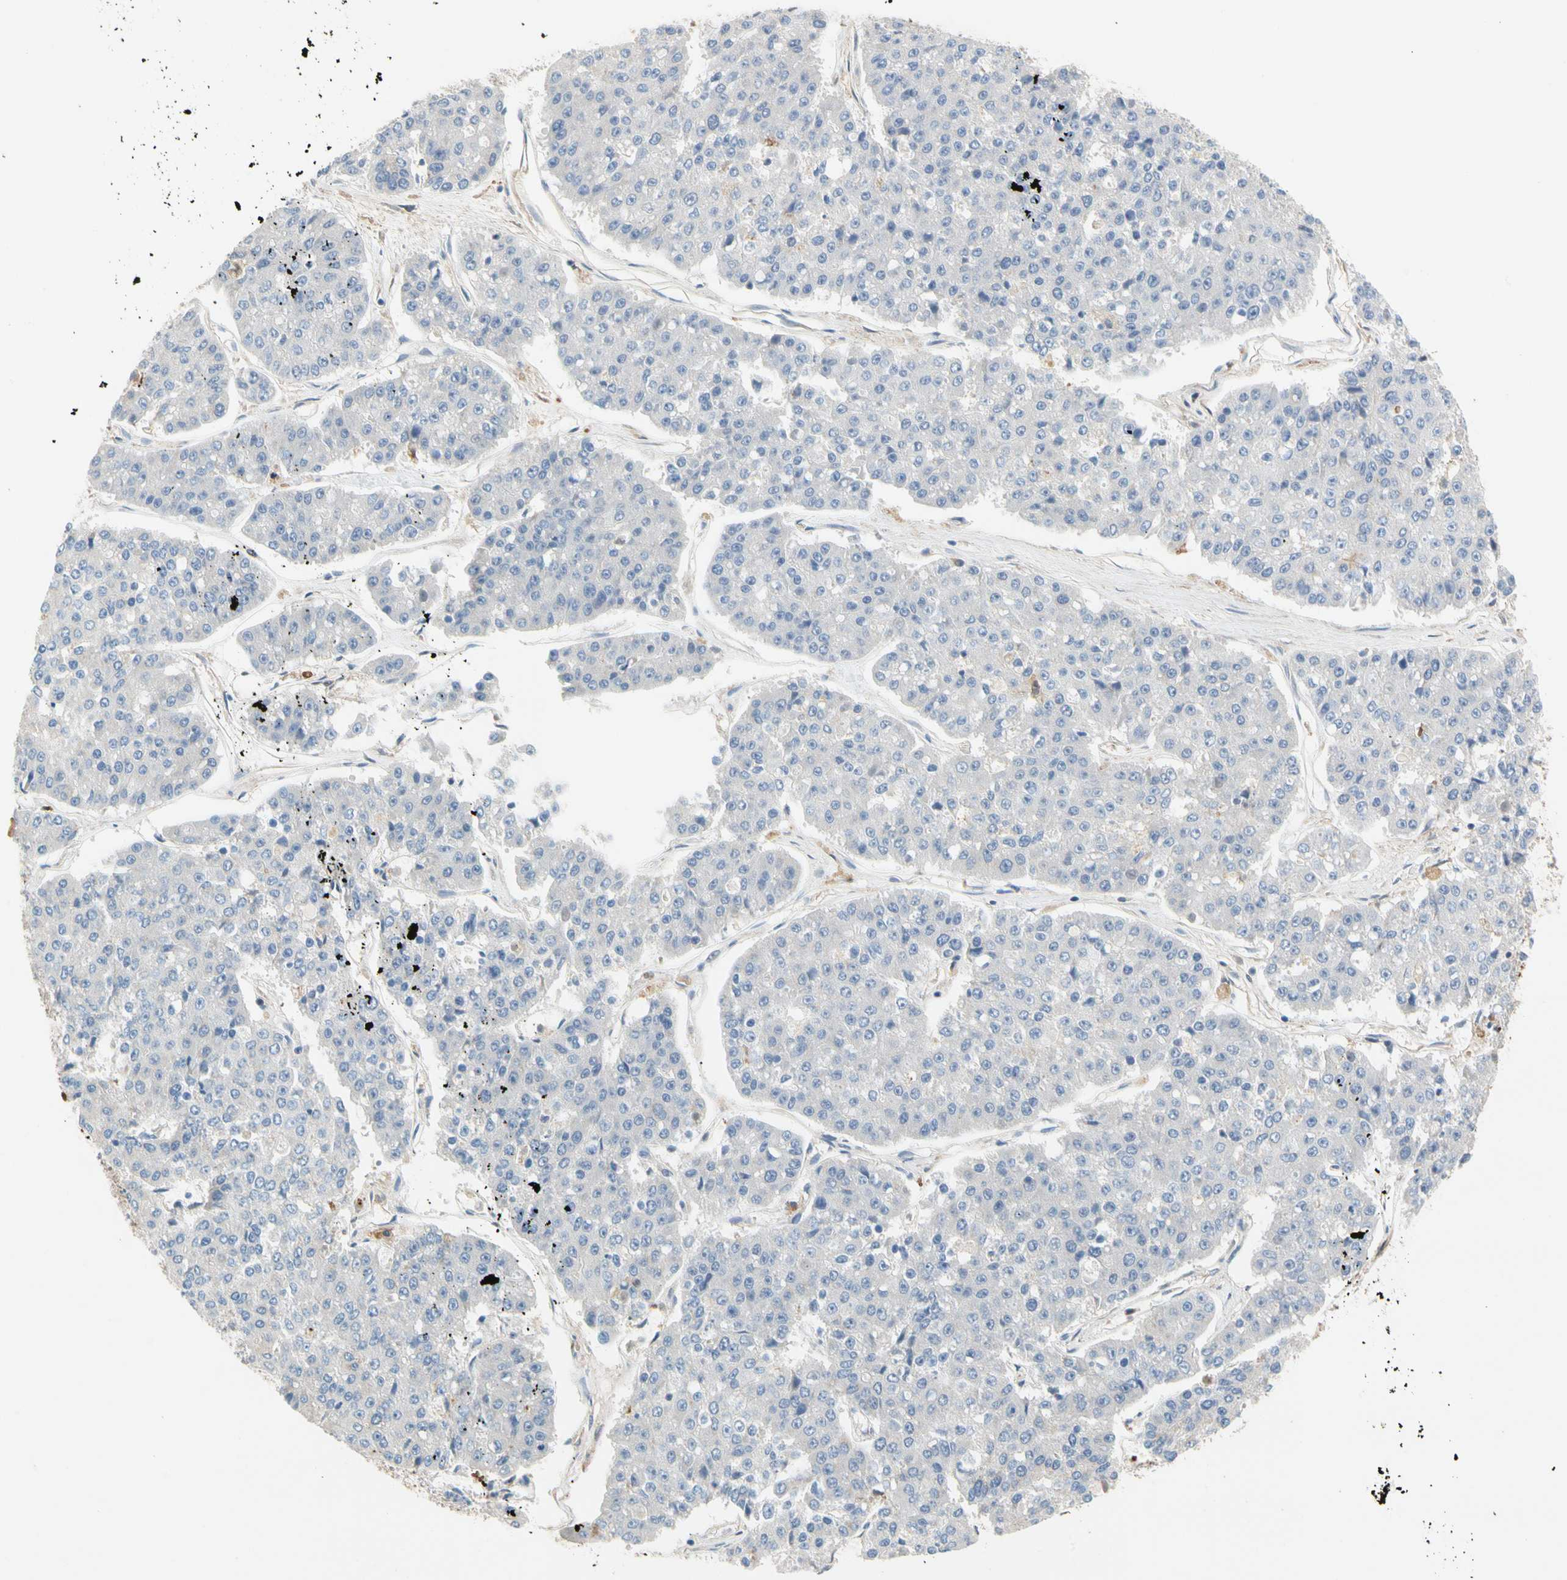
{"staining": {"intensity": "negative", "quantity": "none", "location": "none"}, "tissue": "pancreatic cancer", "cell_type": "Tumor cells", "image_type": "cancer", "snomed": [{"axis": "morphology", "description": "Adenocarcinoma, NOS"}, {"axis": "topography", "description": "Pancreas"}], "caption": "The photomicrograph demonstrates no staining of tumor cells in pancreatic adenocarcinoma.", "gene": "GPSM2", "patient": {"sex": "male", "age": 50}}